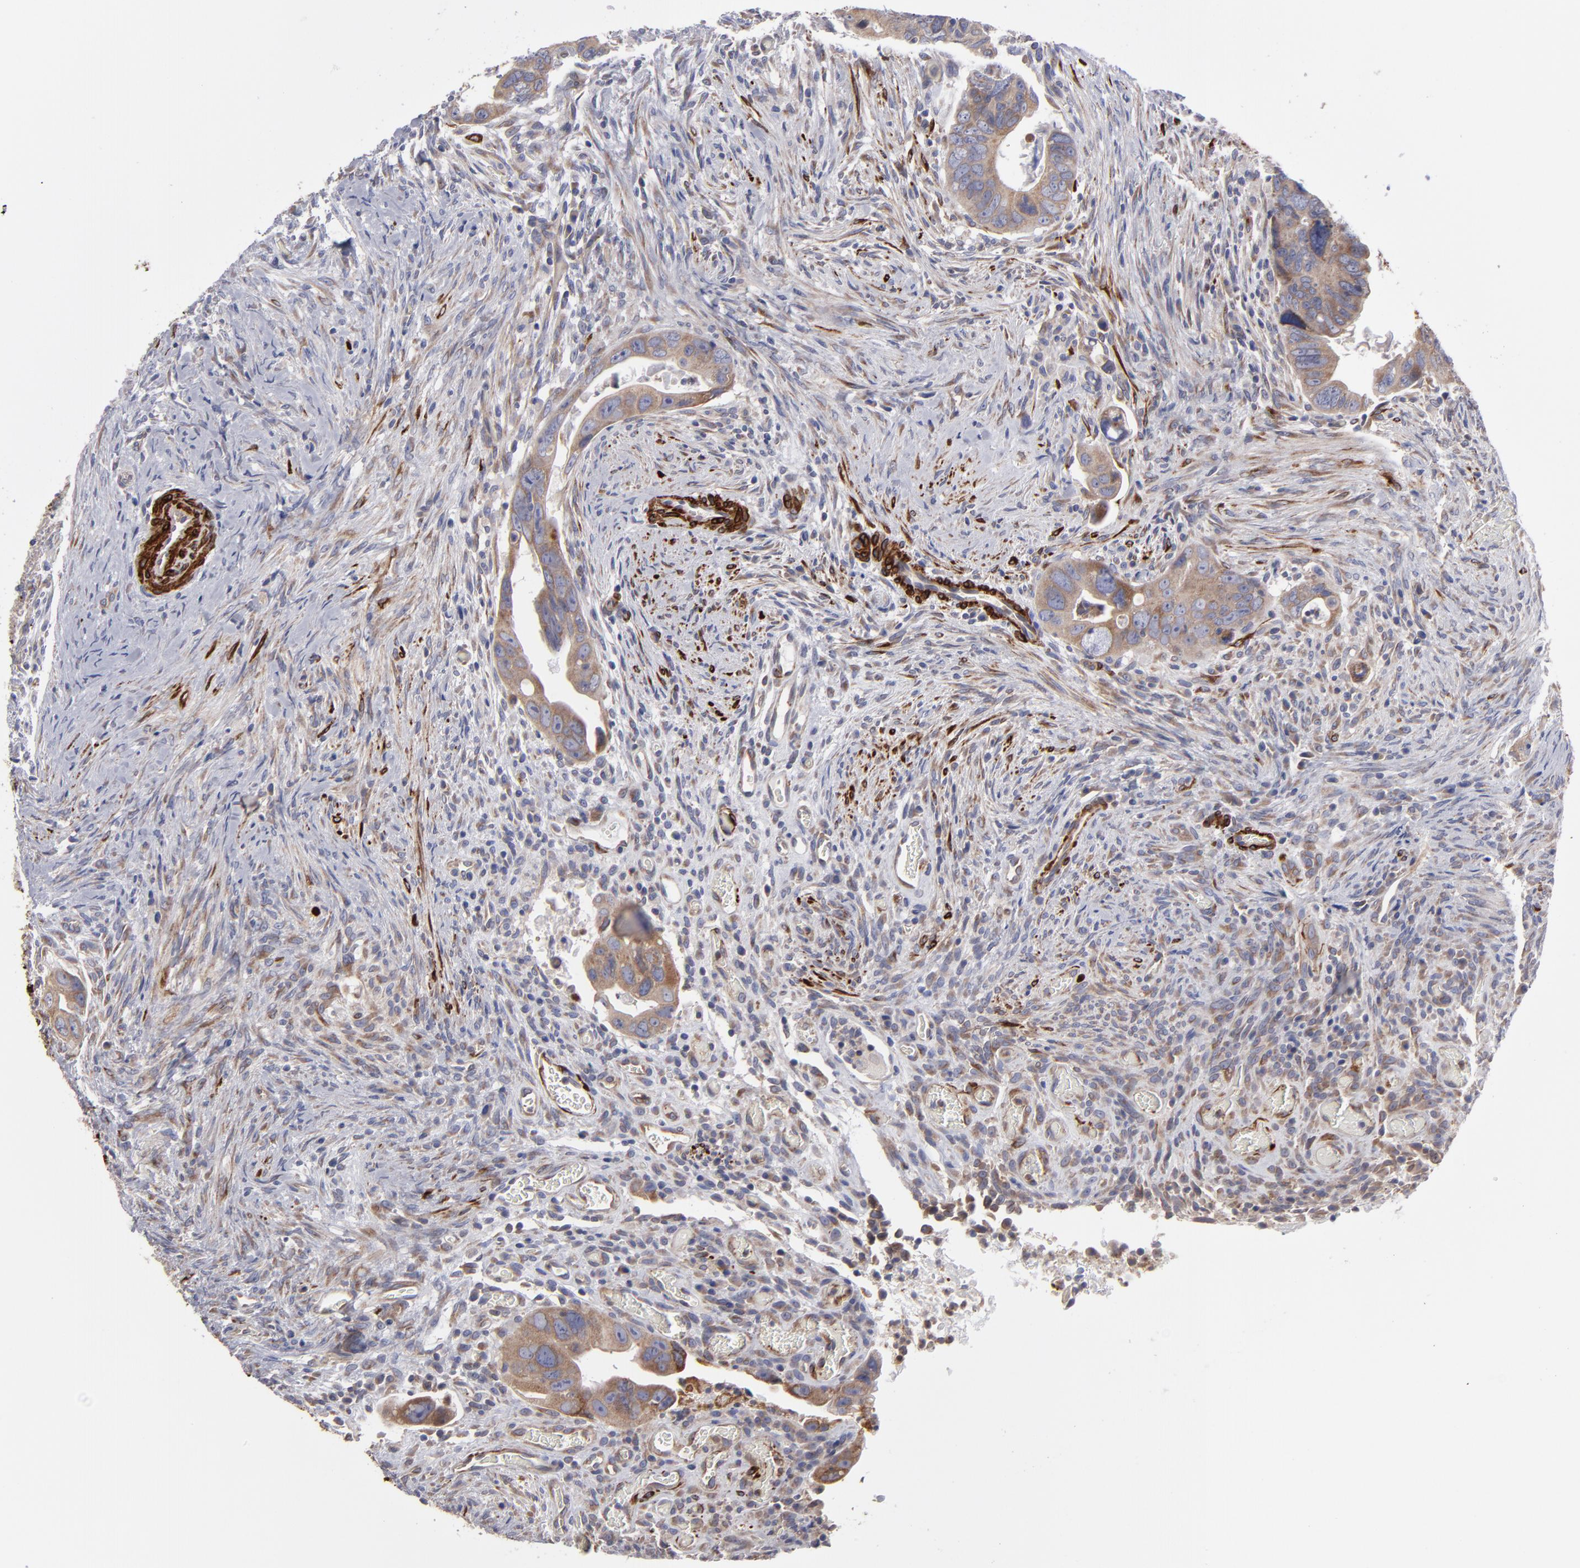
{"staining": {"intensity": "moderate", "quantity": ">75%", "location": "cytoplasmic/membranous"}, "tissue": "colorectal cancer", "cell_type": "Tumor cells", "image_type": "cancer", "snomed": [{"axis": "morphology", "description": "Adenocarcinoma, NOS"}, {"axis": "topography", "description": "Rectum"}], "caption": "Protein staining shows moderate cytoplasmic/membranous expression in approximately >75% of tumor cells in adenocarcinoma (colorectal).", "gene": "SLMAP", "patient": {"sex": "male", "age": 53}}